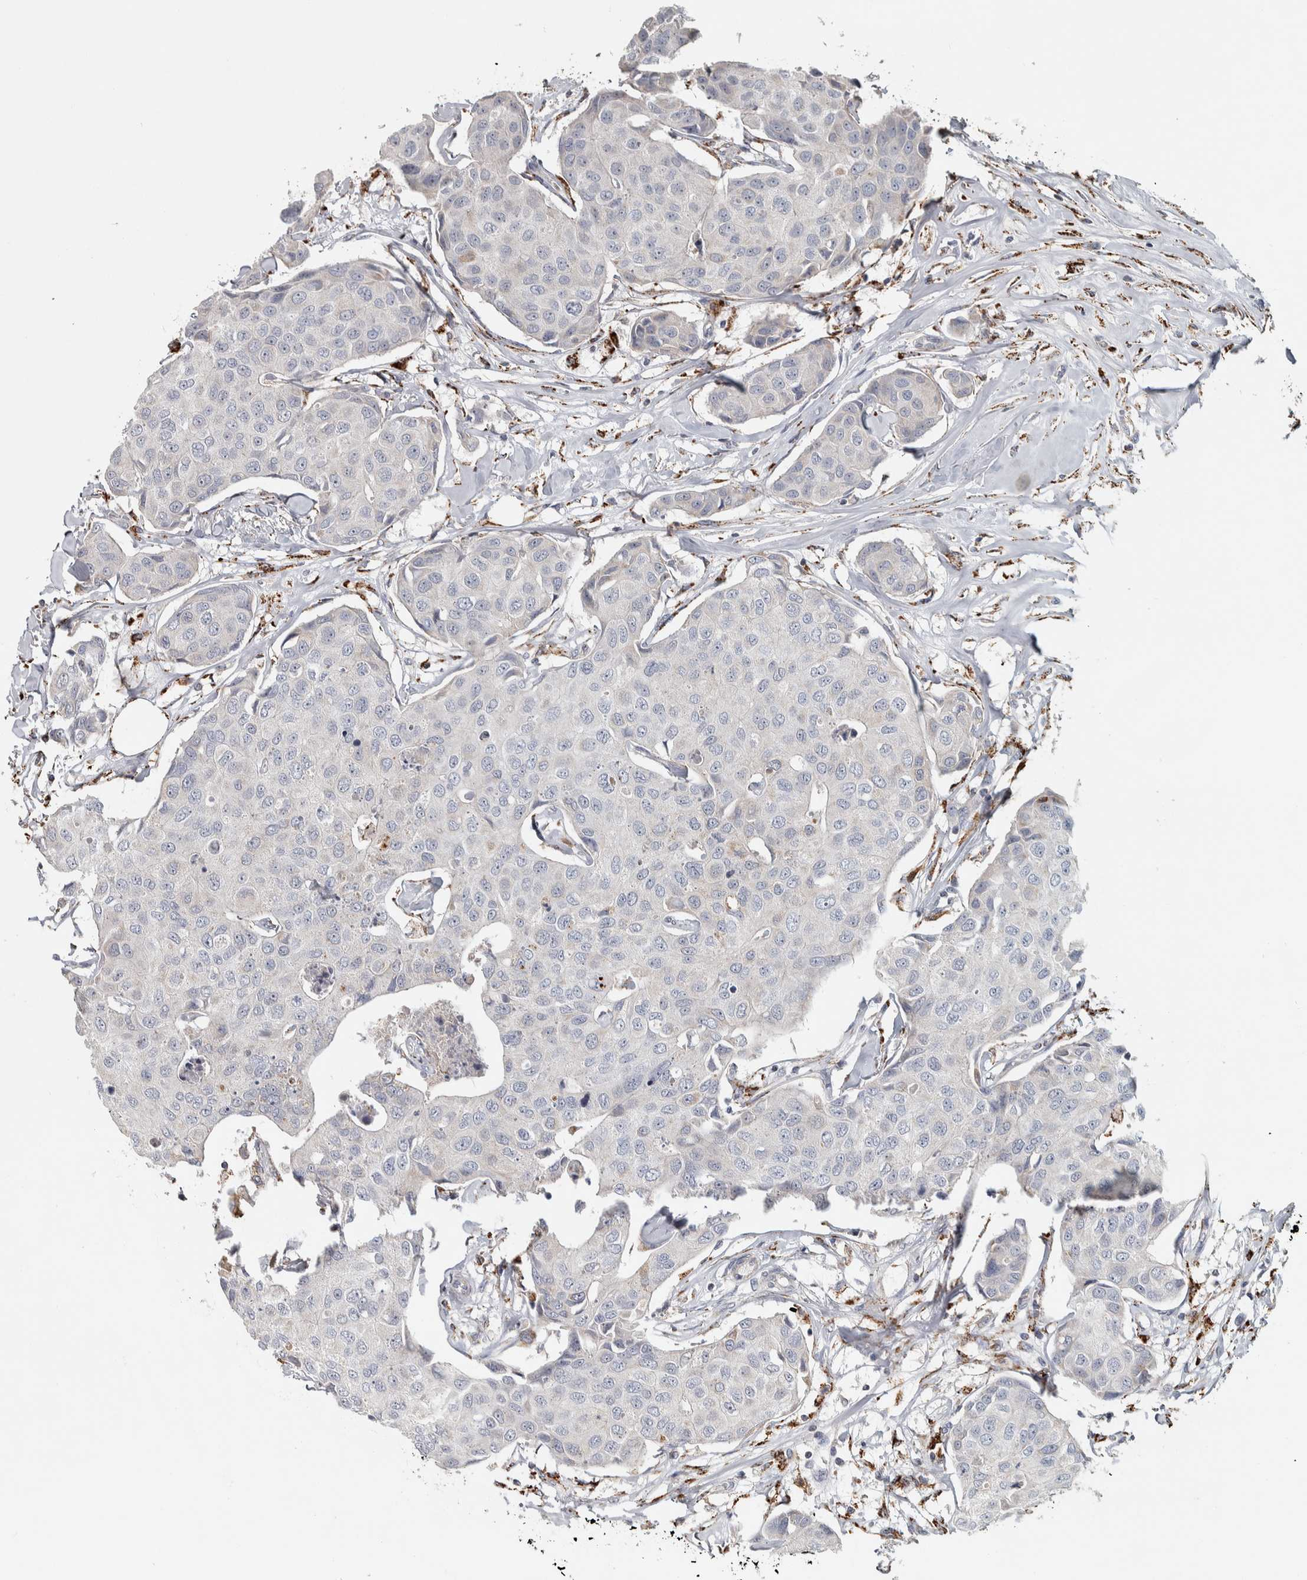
{"staining": {"intensity": "negative", "quantity": "none", "location": "none"}, "tissue": "breast cancer", "cell_type": "Tumor cells", "image_type": "cancer", "snomed": [{"axis": "morphology", "description": "Duct carcinoma"}, {"axis": "topography", "description": "Breast"}], "caption": "DAB immunohistochemical staining of breast cancer (infiltrating ductal carcinoma) shows no significant expression in tumor cells.", "gene": "FAM78A", "patient": {"sex": "female", "age": 80}}